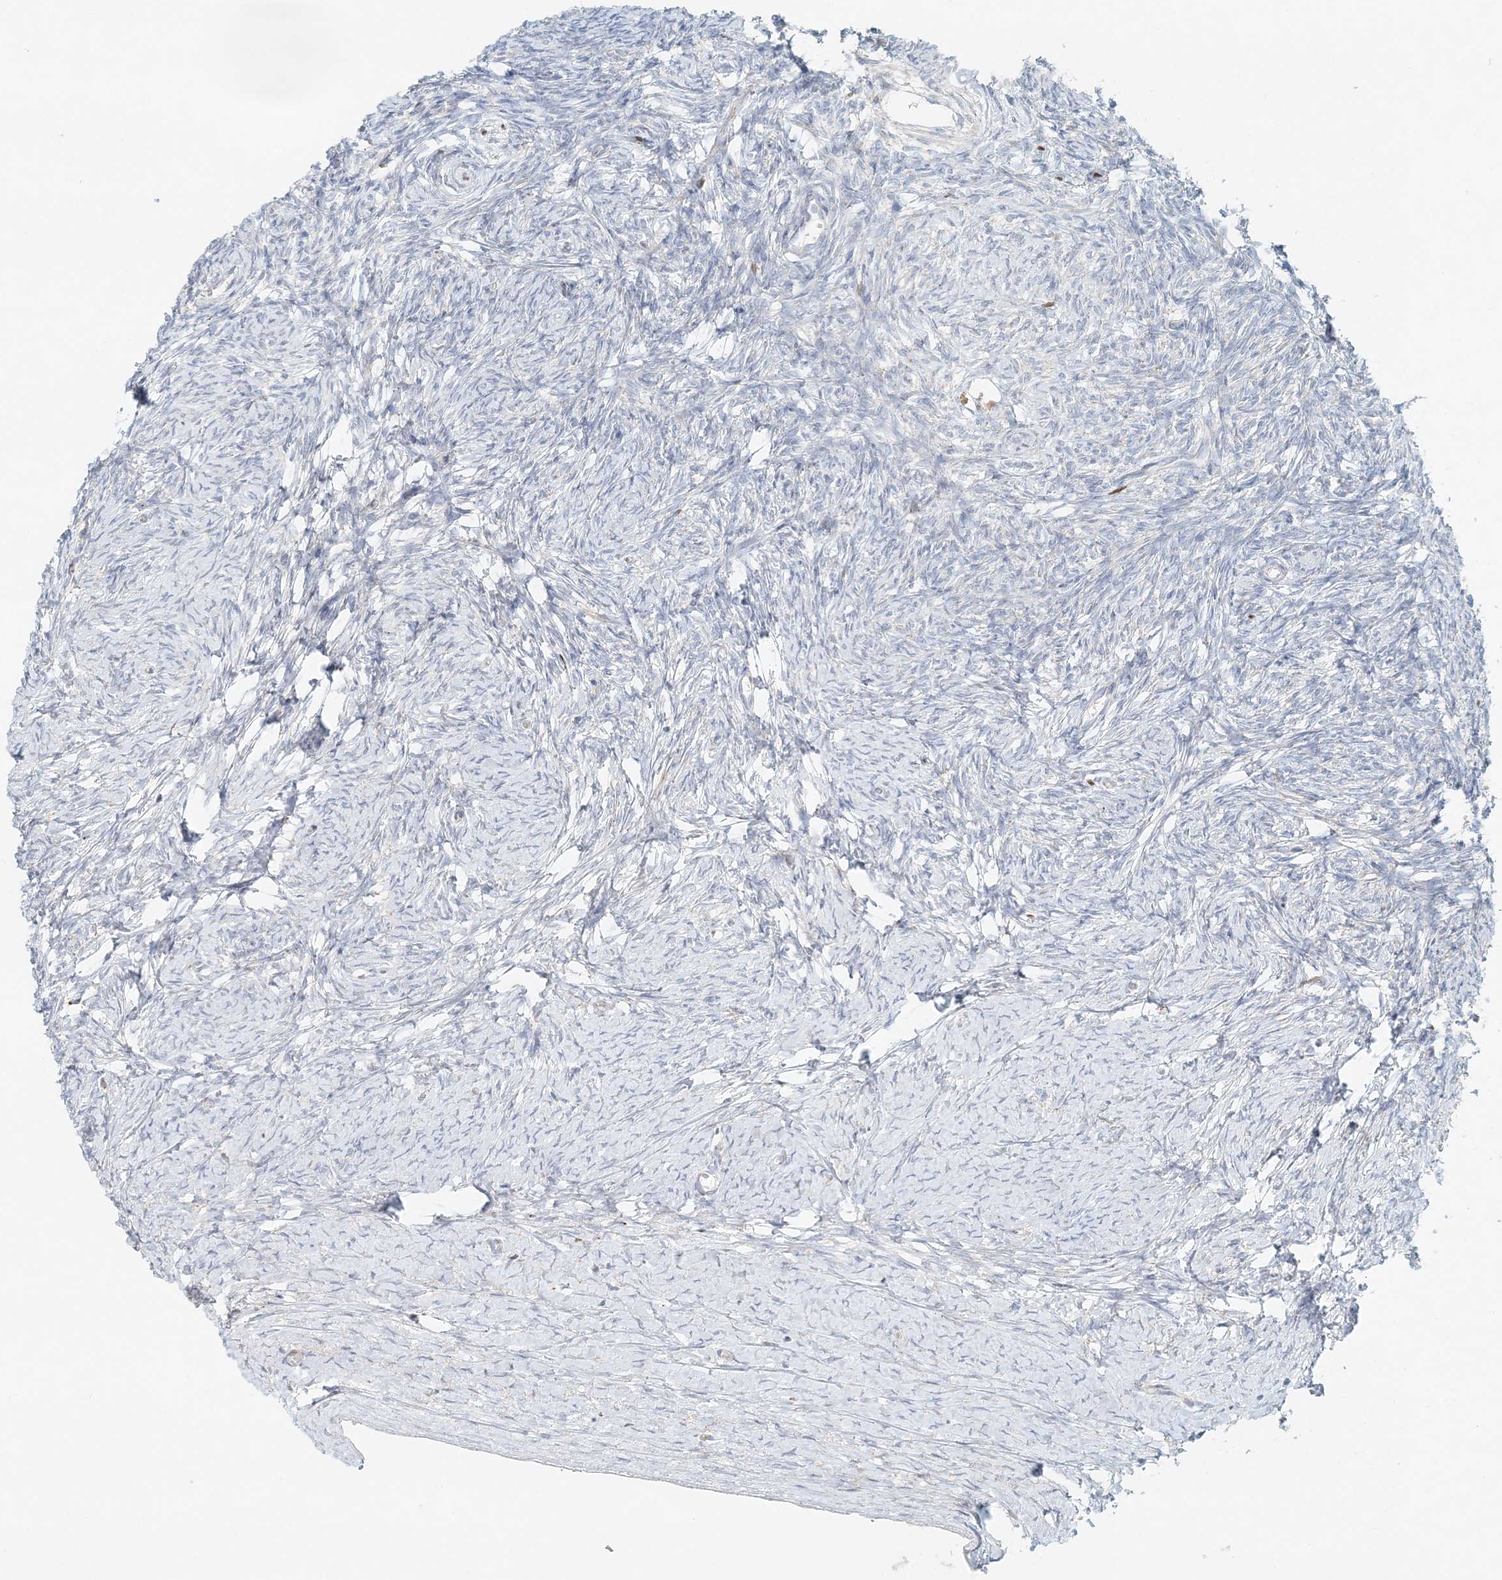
{"staining": {"intensity": "negative", "quantity": "none", "location": "none"}, "tissue": "ovary", "cell_type": "Ovarian stroma cells", "image_type": "normal", "snomed": [{"axis": "morphology", "description": "Normal tissue, NOS"}, {"axis": "morphology", "description": "Developmental malformation"}, {"axis": "topography", "description": "Ovary"}], "caption": "Human ovary stained for a protein using immunohistochemistry (IHC) exhibits no expression in ovarian stroma cells.", "gene": "STK11IP", "patient": {"sex": "female", "age": 39}}